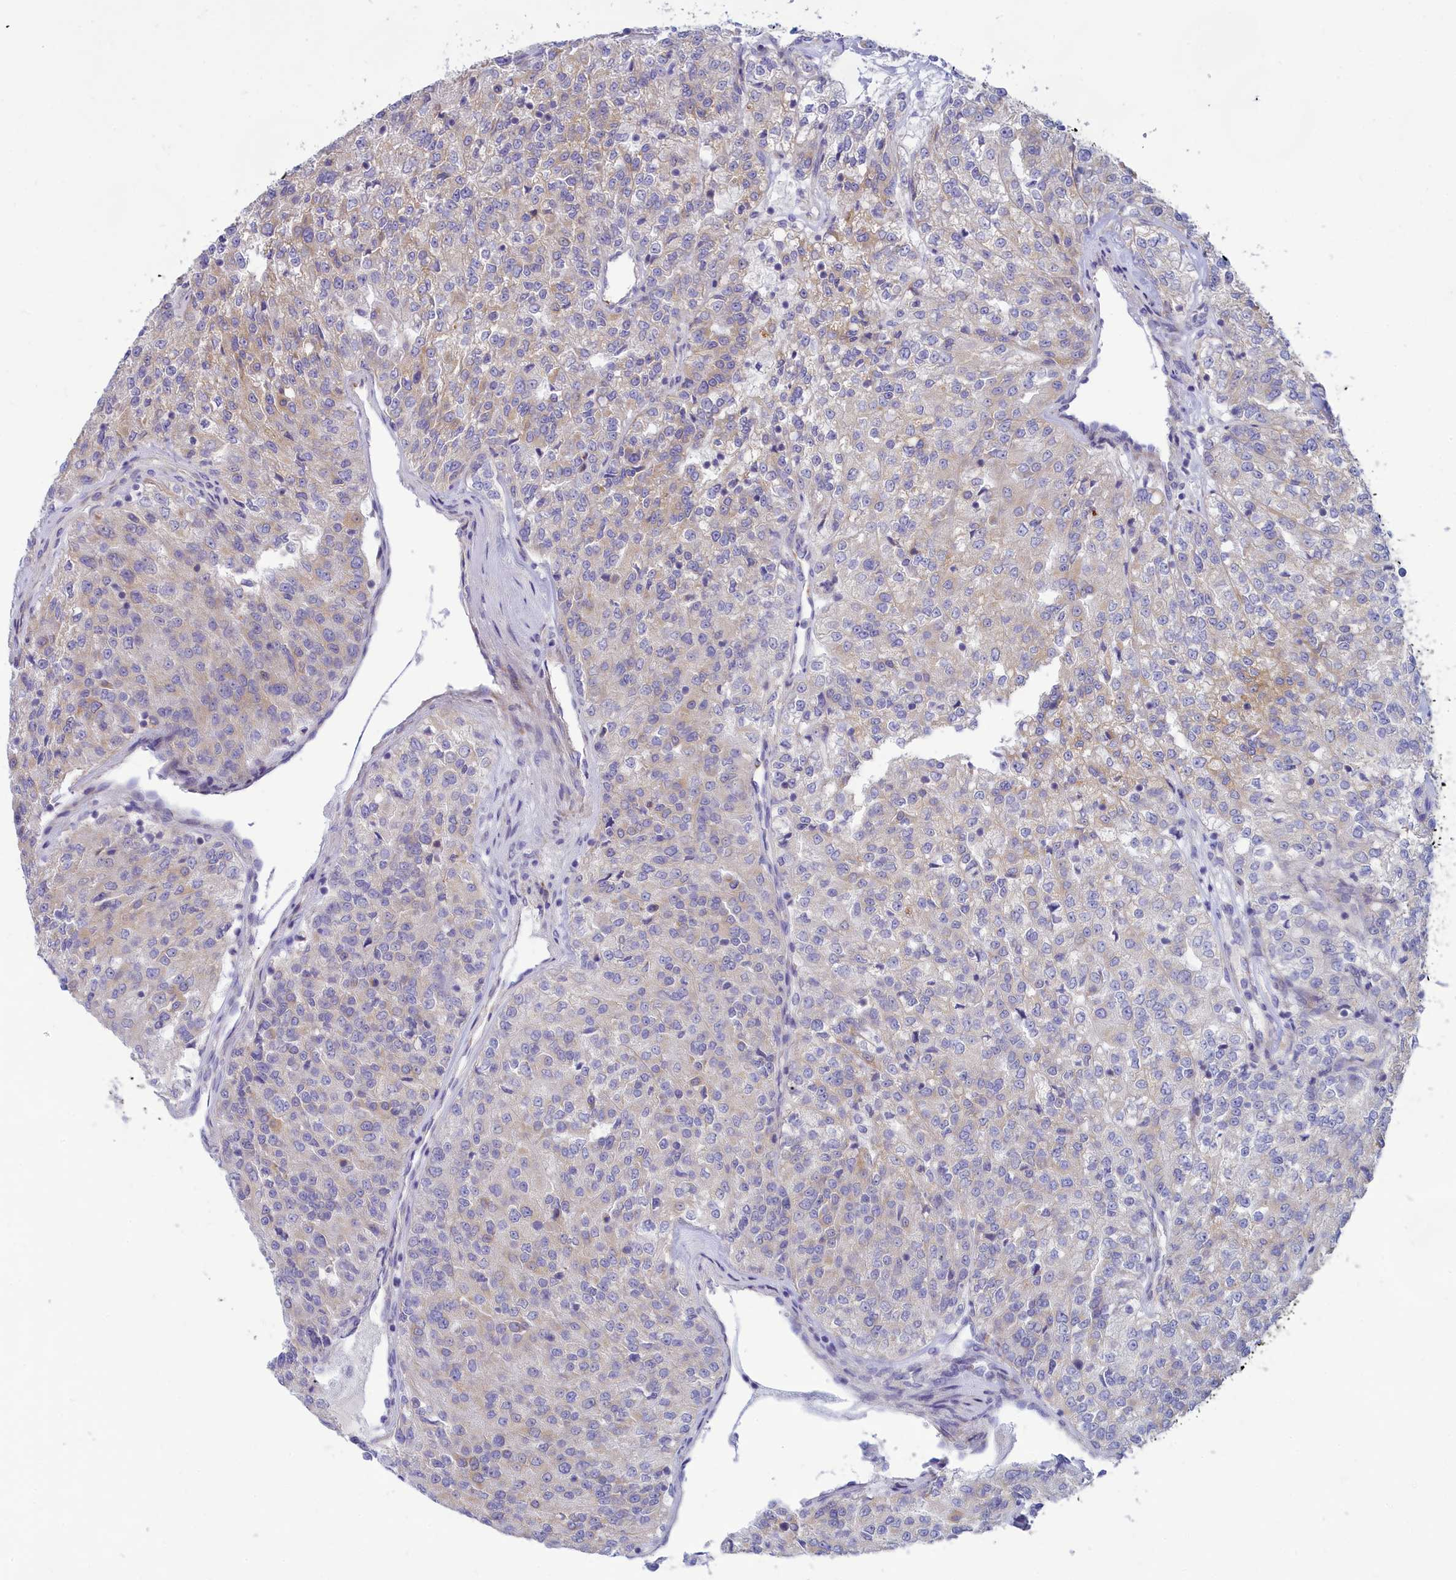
{"staining": {"intensity": "weak", "quantity": "<25%", "location": "cytoplasmic/membranous"}, "tissue": "renal cancer", "cell_type": "Tumor cells", "image_type": "cancer", "snomed": [{"axis": "morphology", "description": "Adenocarcinoma, NOS"}, {"axis": "topography", "description": "Kidney"}], "caption": "Tumor cells show no significant protein staining in renal adenocarcinoma. (DAB (3,3'-diaminobenzidine) immunohistochemistry (IHC) with hematoxylin counter stain).", "gene": "TMEM30B", "patient": {"sex": "female", "age": 63}}